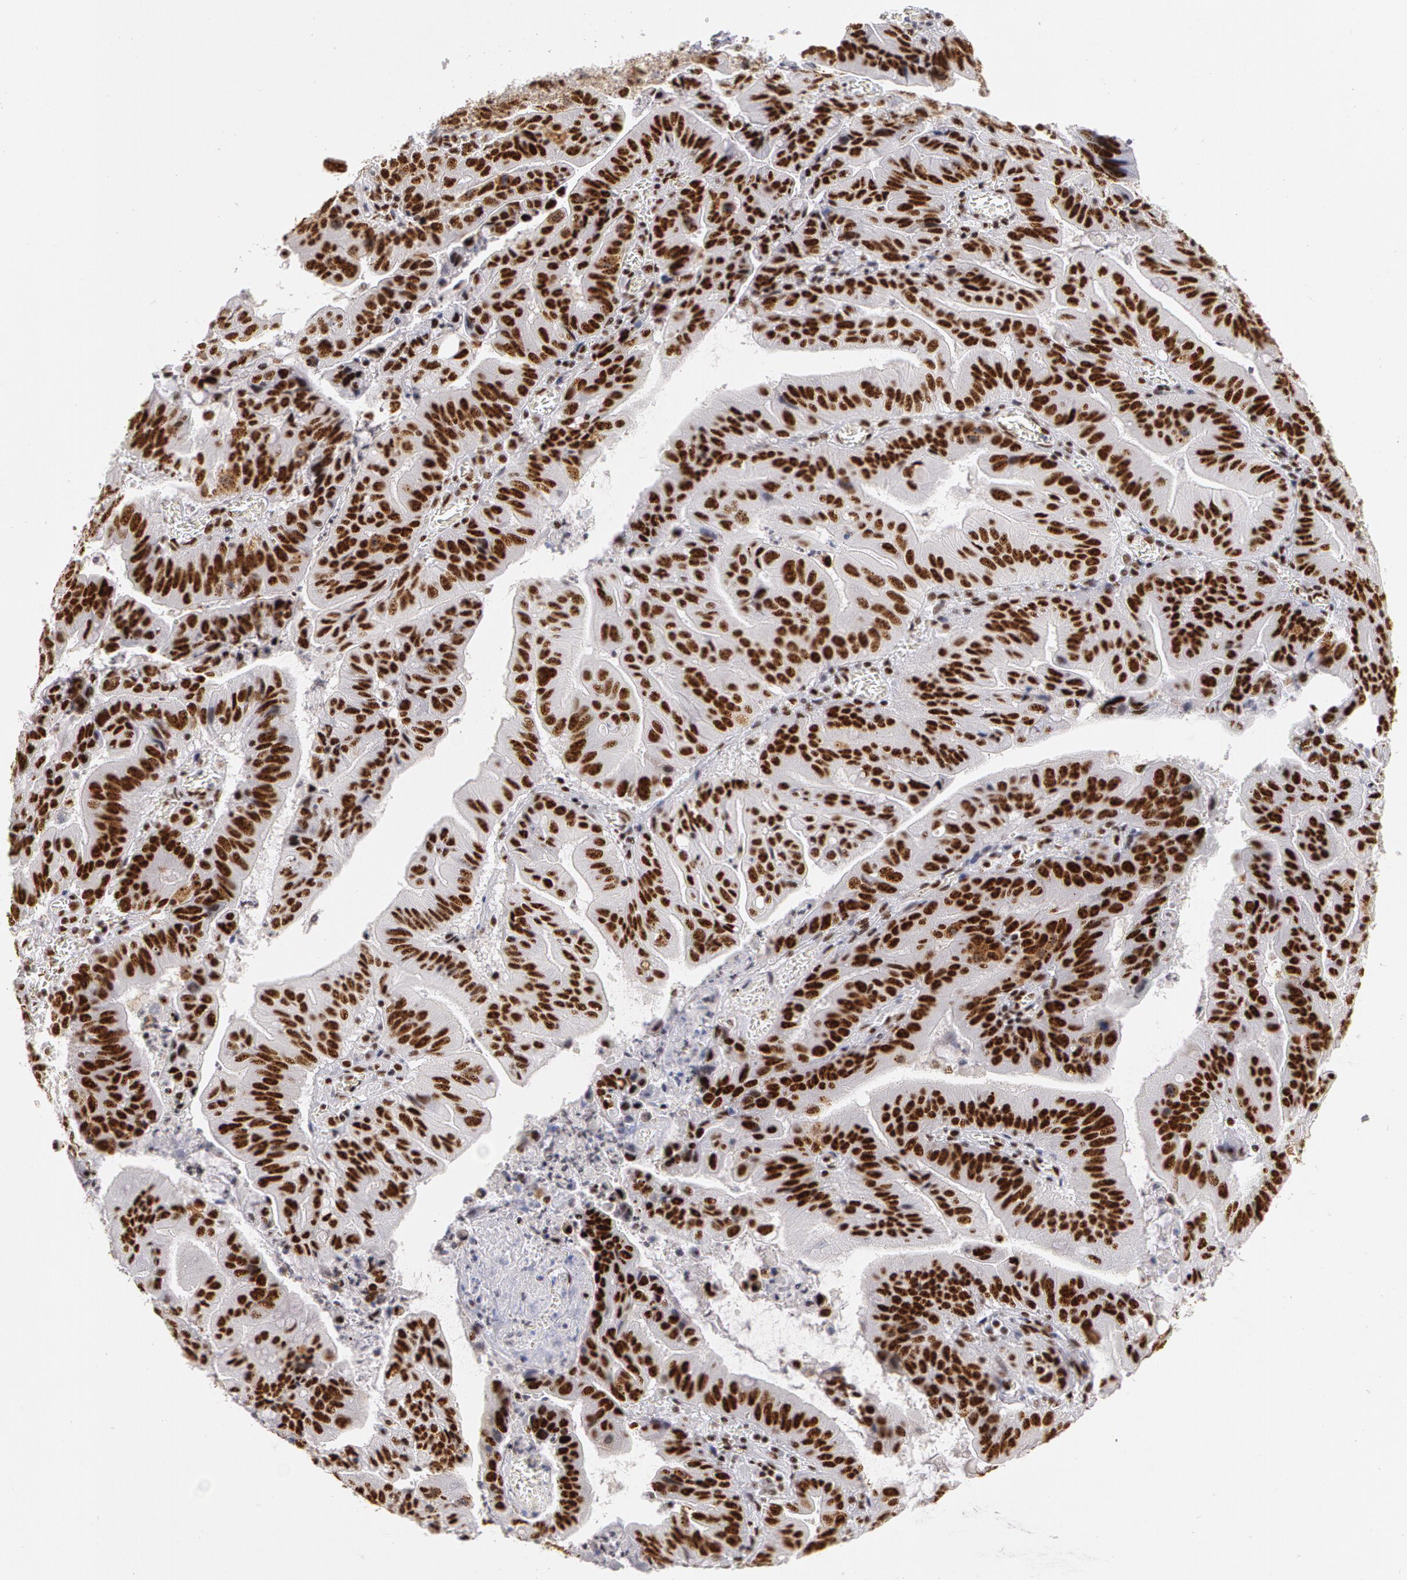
{"staining": {"intensity": "strong", "quantity": ">75%", "location": "nuclear"}, "tissue": "stomach cancer", "cell_type": "Tumor cells", "image_type": "cancer", "snomed": [{"axis": "morphology", "description": "Adenocarcinoma, NOS"}, {"axis": "topography", "description": "Stomach, upper"}], "caption": "High-magnification brightfield microscopy of stomach cancer stained with DAB (brown) and counterstained with hematoxylin (blue). tumor cells exhibit strong nuclear expression is identified in about>75% of cells.", "gene": "PNN", "patient": {"sex": "male", "age": 63}}